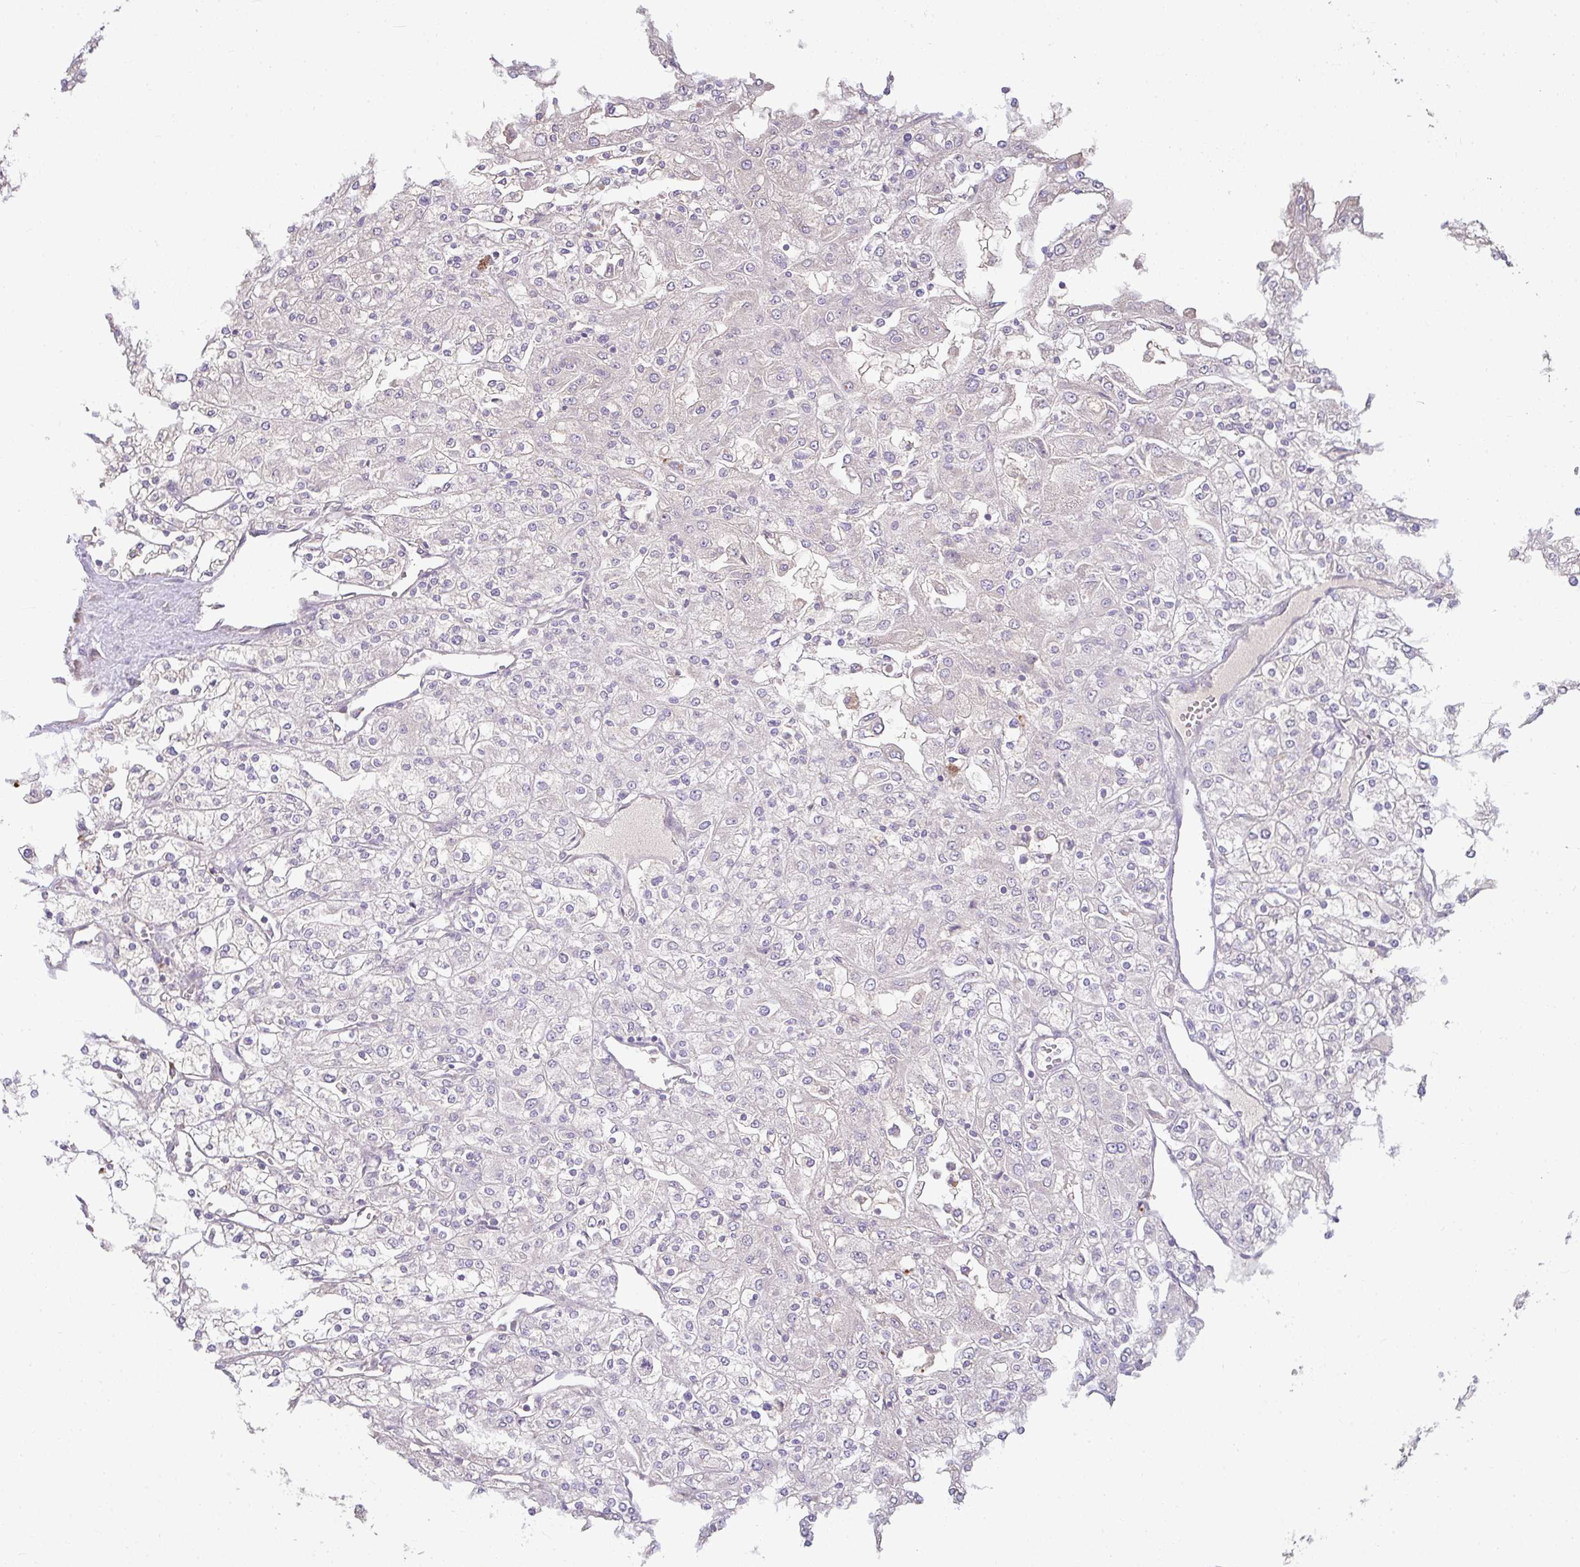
{"staining": {"intensity": "negative", "quantity": "none", "location": "none"}, "tissue": "renal cancer", "cell_type": "Tumor cells", "image_type": "cancer", "snomed": [{"axis": "morphology", "description": "Adenocarcinoma, NOS"}, {"axis": "topography", "description": "Kidney"}], "caption": "High magnification brightfield microscopy of renal cancer (adenocarcinoma) stained with DAB (brown) and counterstained with hematoxylin (blue): tumor cells show no significant expression.", "gene": "BRINP3", "patient": {"sex": "male", "age": 80}}